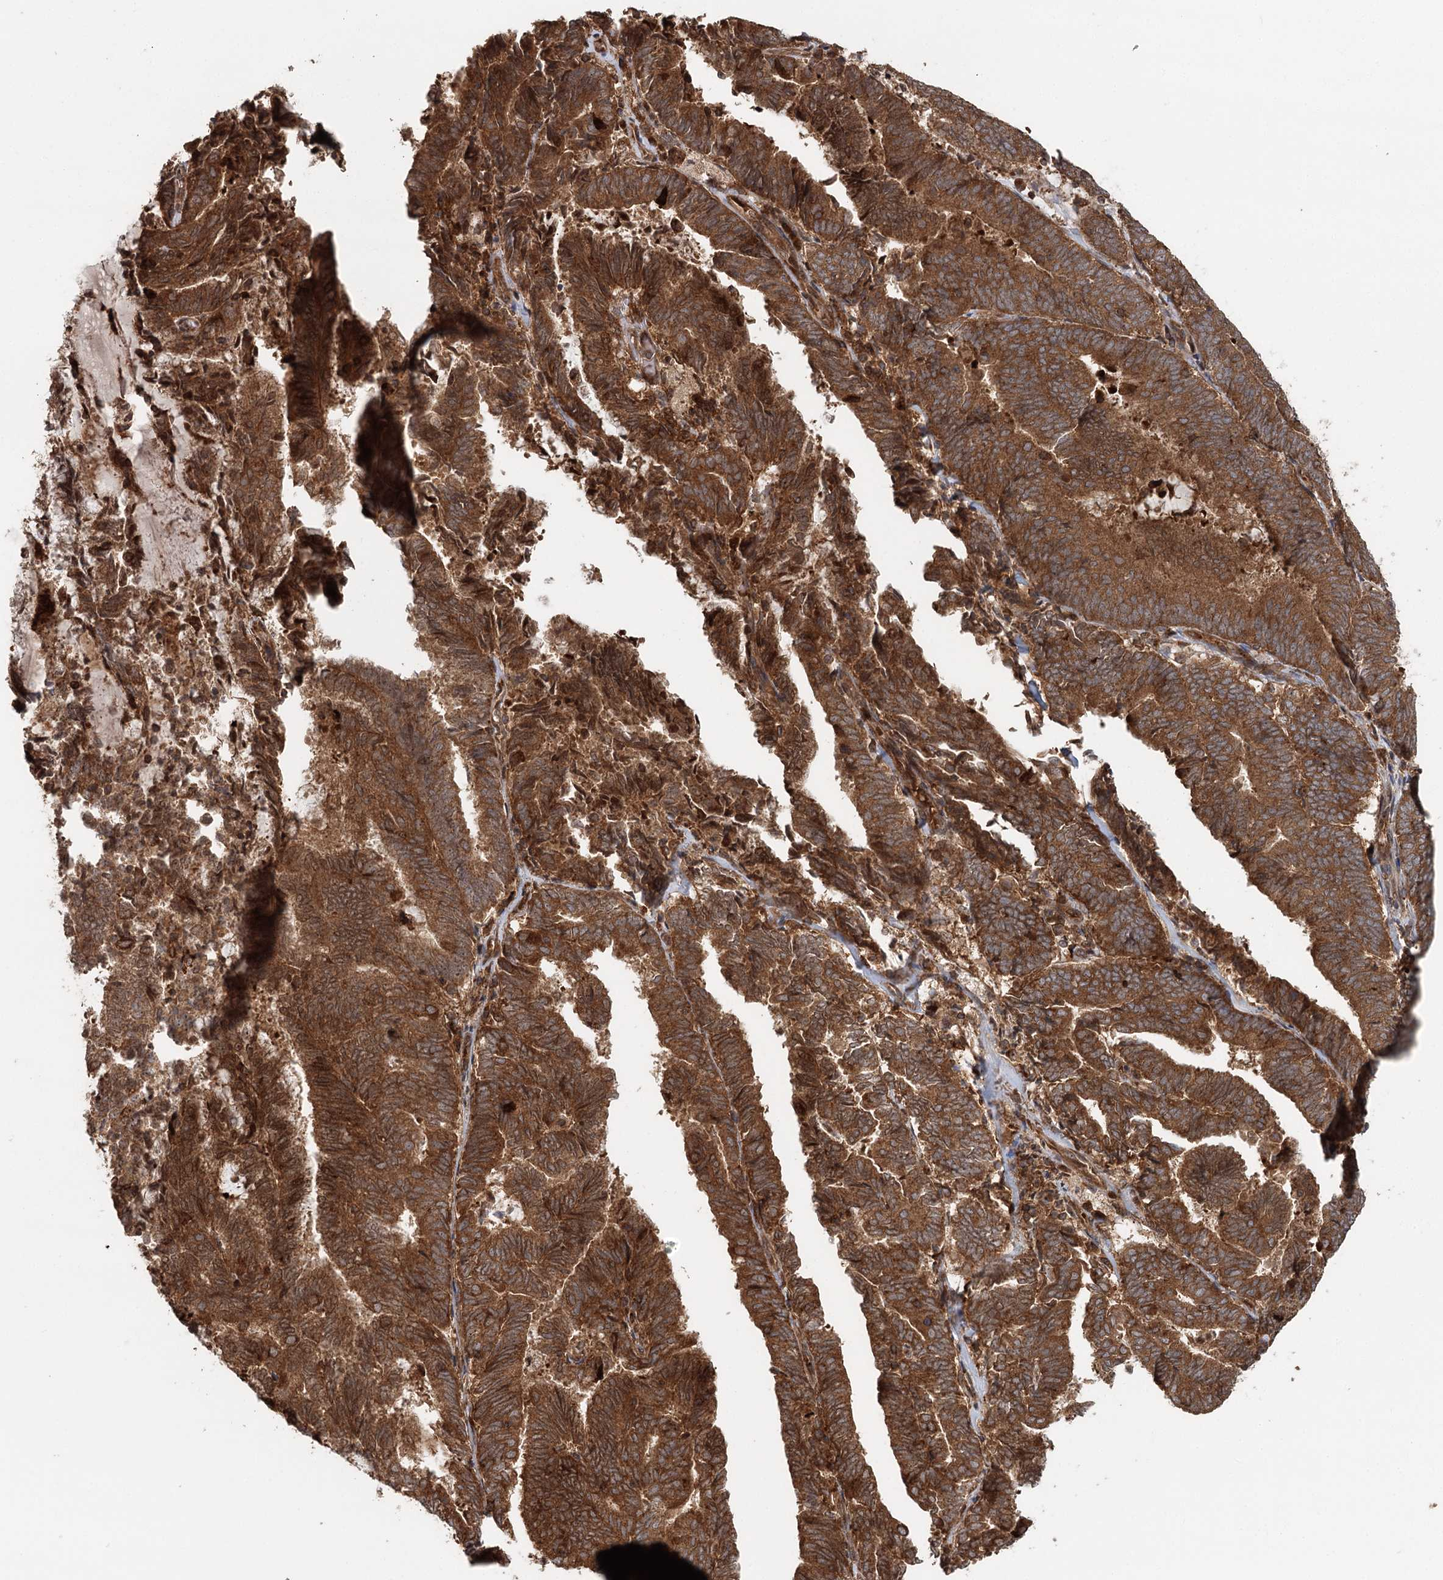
{"staining": {"intensity": "strong", "quantity": ">75%", "location": "cytoplasmic/membranous"}, "tissue": "endometrial cancer", "cell_type": "Tumor cells", "image_type": "cancer", "snomed": [{"axis": "morphology", "description": "Adenocarcinoma, NOS"}, {"axis": "topography", "description": "Endometrium"}], "caption": "This photomicrograph displays immunohistochemistry staining of human endometrial cancer, with high strong cytoplasmic/membranous positivity in about >75% of tumor cells.", "gene": "RNF111", "patient": {"sex": "female", "age": 80}}